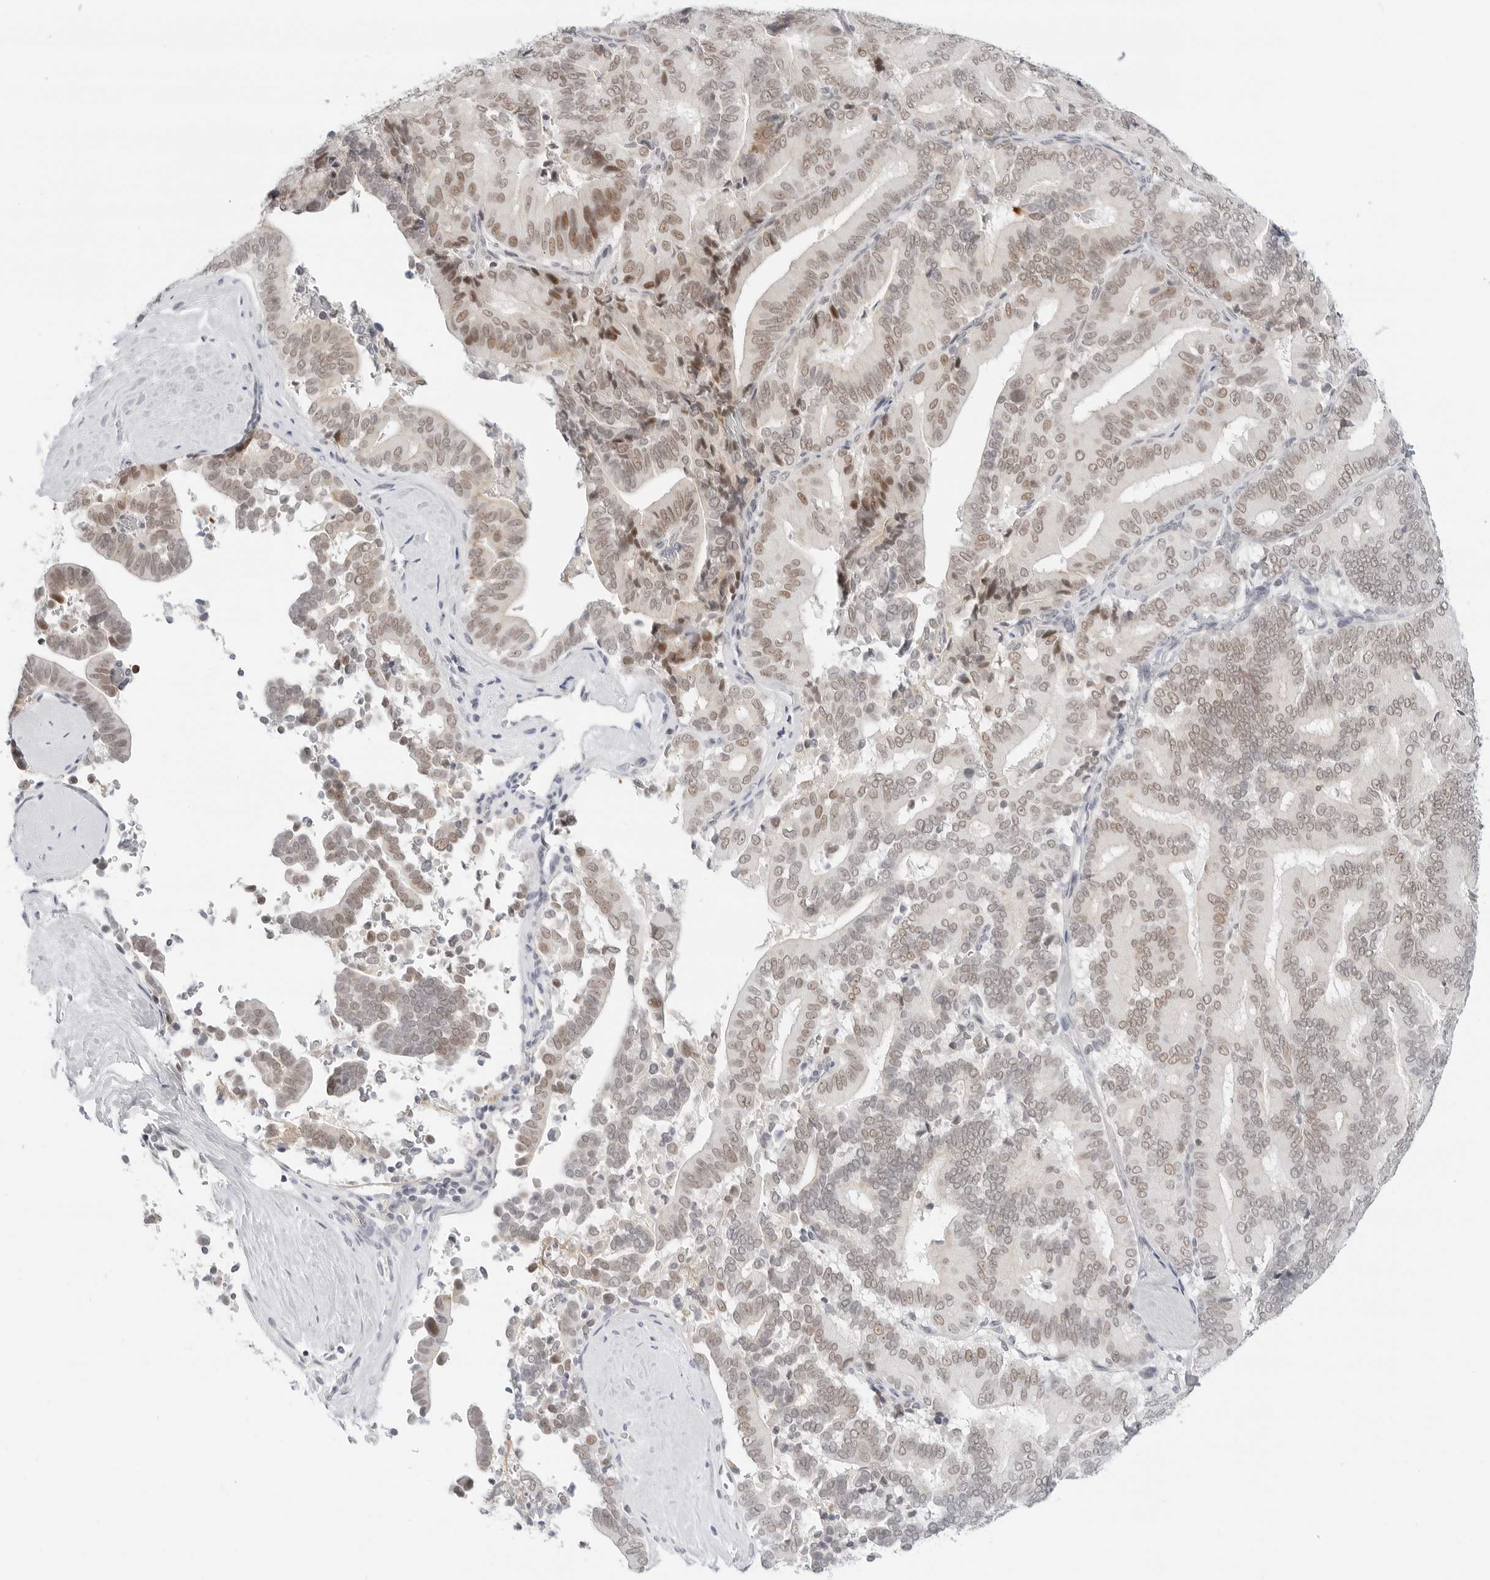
{"staining": {"intensity": "weak", "quantity": ">75%", "location": "nuclear"}, "tissue": "liver cancer", "cell_type": "Tumor cells", "image_type": "cancer", "snomed": [{"axis": "morphology", "description": "Cholangiocarcinoma"}, {"axis": "topography", "description": "Liver"}], "caption": "The histopathology image displays staining of liver cholangiocarcinoma, revealing weak nuclear protein staining (brown color) within tumor cells.", "gene": "TSEN2", "patient": {"sex": "female", "age": 75}}